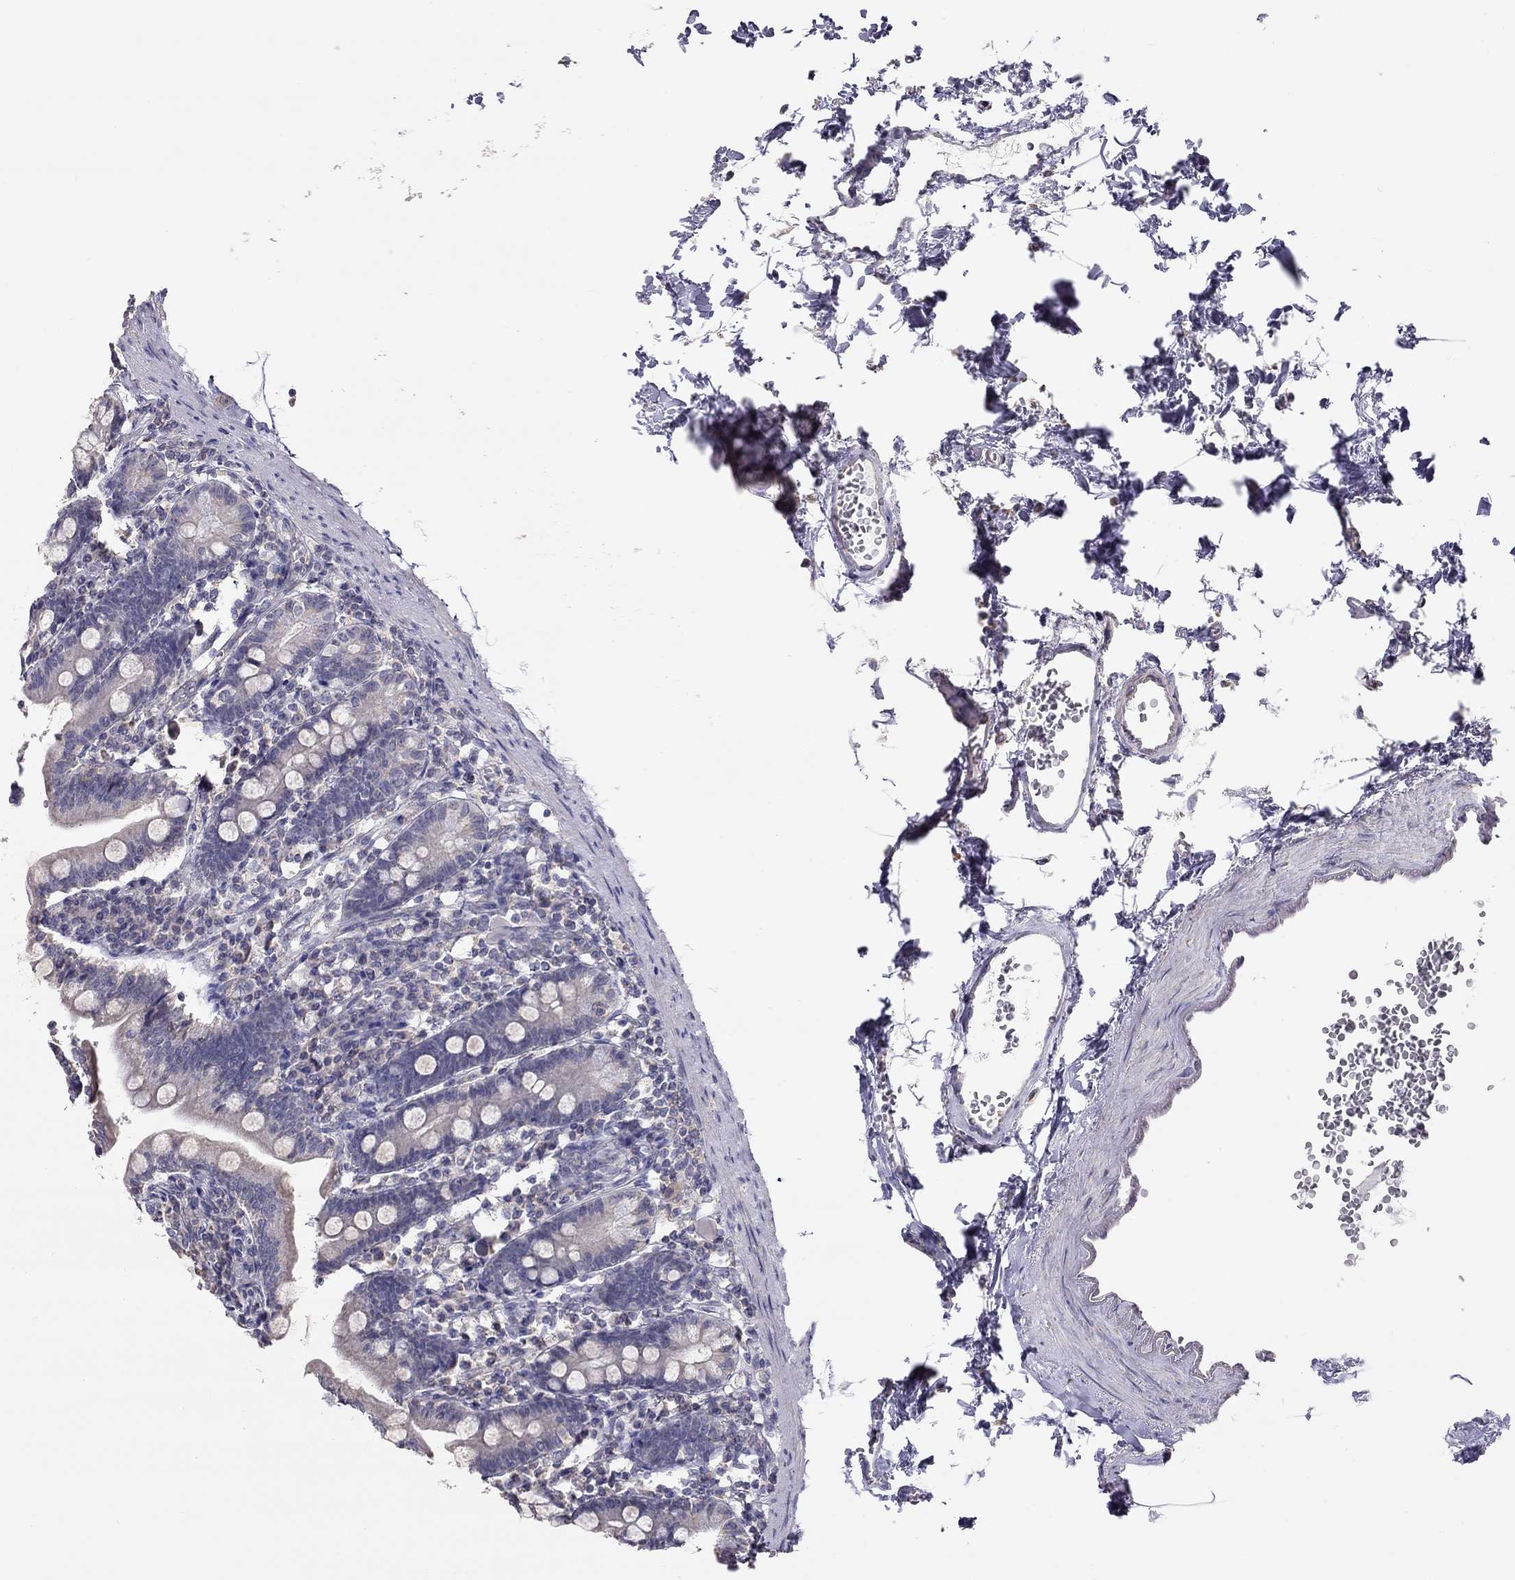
{"staining": {"intensity": "weak", "quantity": "<25%", "location": "cytoplasmic/membranous"}, "tissue": "duodenum", "cell_type": "Glandular cells", "image_type": "normal", "snomed": [{"axis": "morphology", "description": "Normal tissue, NOS"}, {"axis": "topography", "description": "Duodenum"}], "caption": "There is no significant positivity in glandular cells of duodenum.", "gene": "LRIT3", "patient": {"sex": "female", "age": 67}}